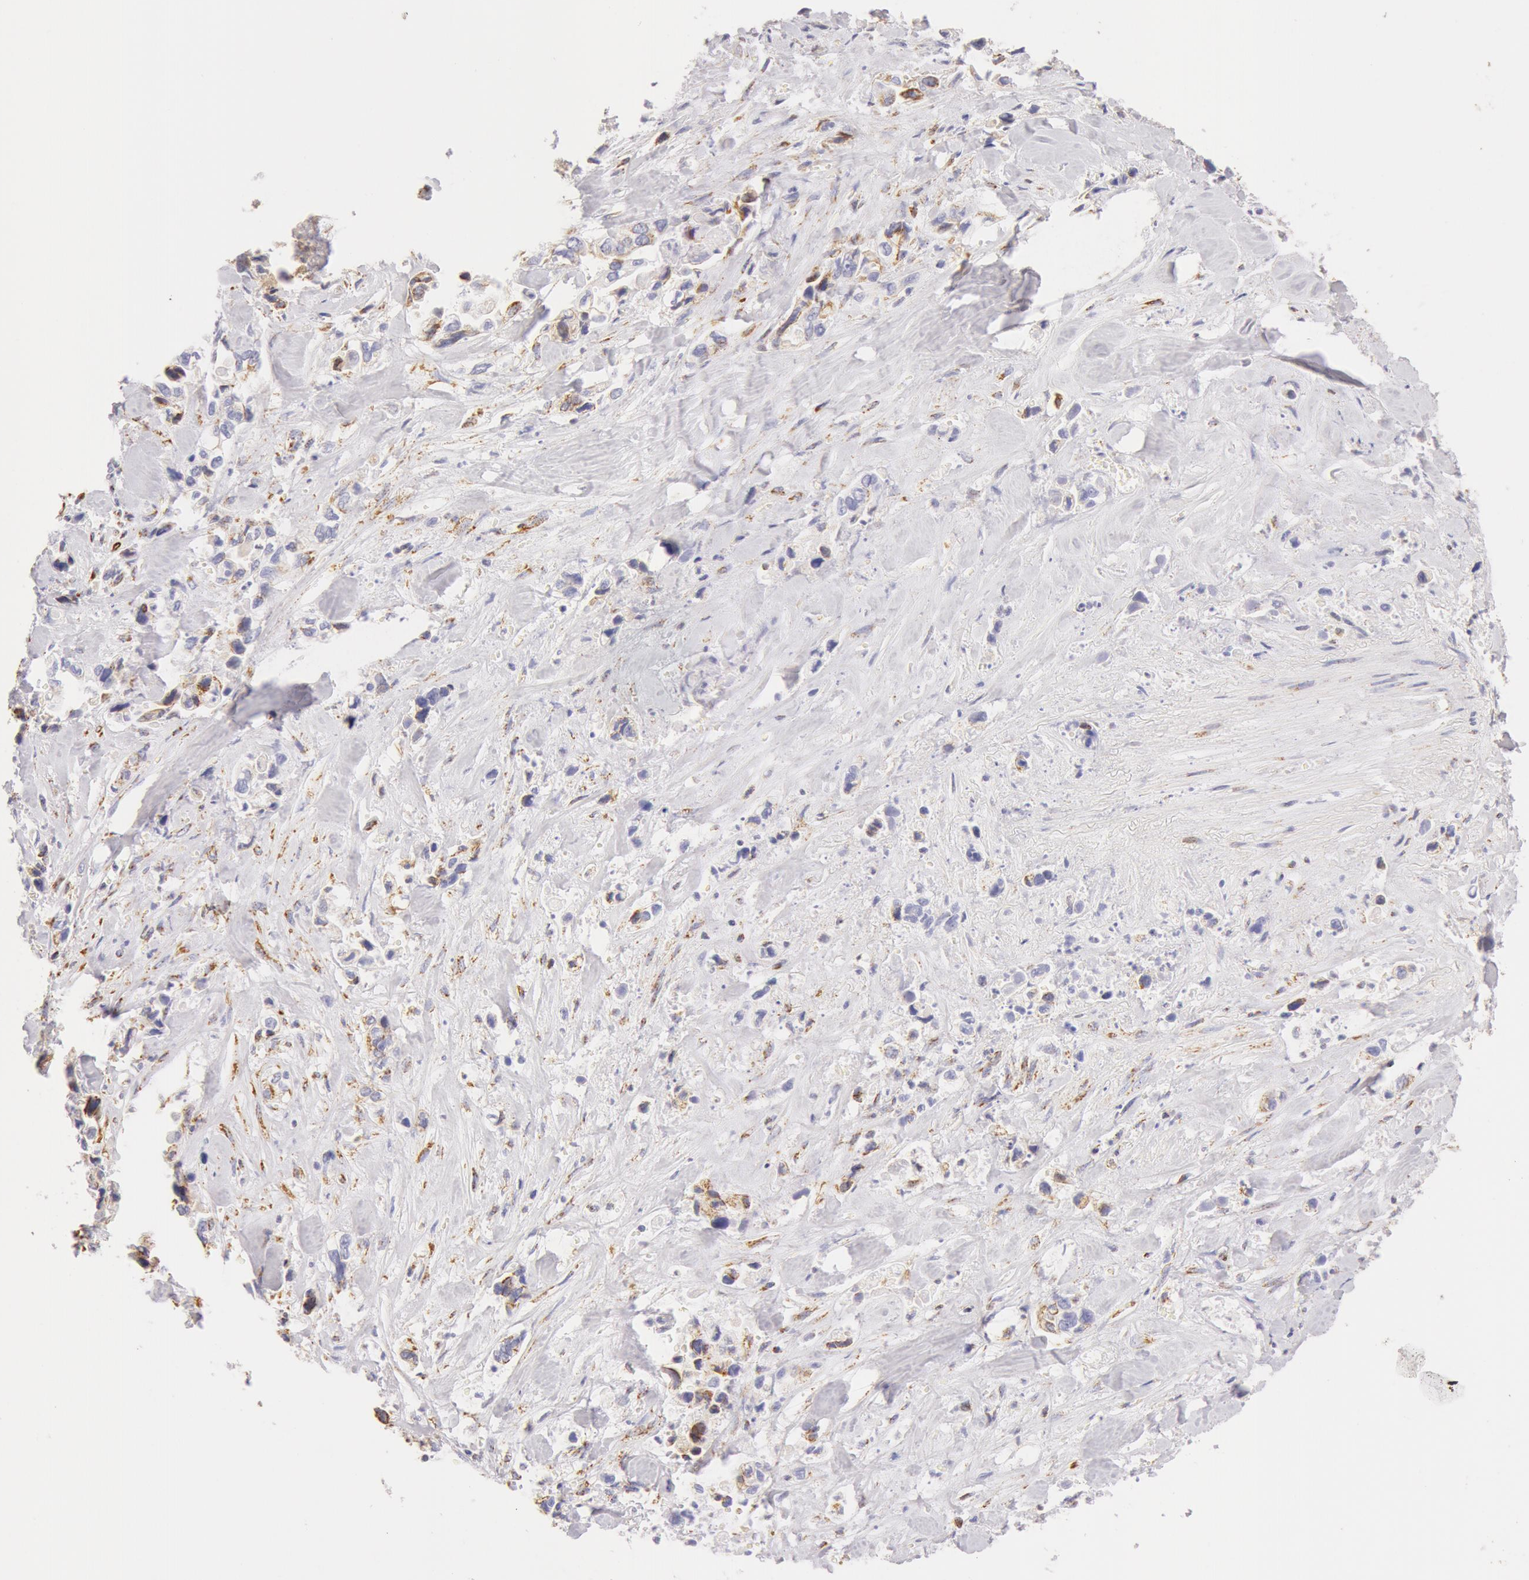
{"staining": {"intensity": "weak", "quantity": "<25%", "location": "cytoplasmic/membranous"}, "tissue": "pancreatic cancer", "cell_type": "Tumor cells", "image_type": "cancer", "snomed": [{"axis": "morphology", "description": "Adenocarcinoma, NOS"}, {"axis": "topography", "description": "Pancreas"}], "caption": "Immunohistochemistry (IHC) photomicrograph of neoplastic tissue: human adenocarcinoma (pancreatic) stained with DAB exhibits no significant protein expression in tumor cells.", "gene": "ATP5F1B", "patient": {"sex": "male", "age": 69}}